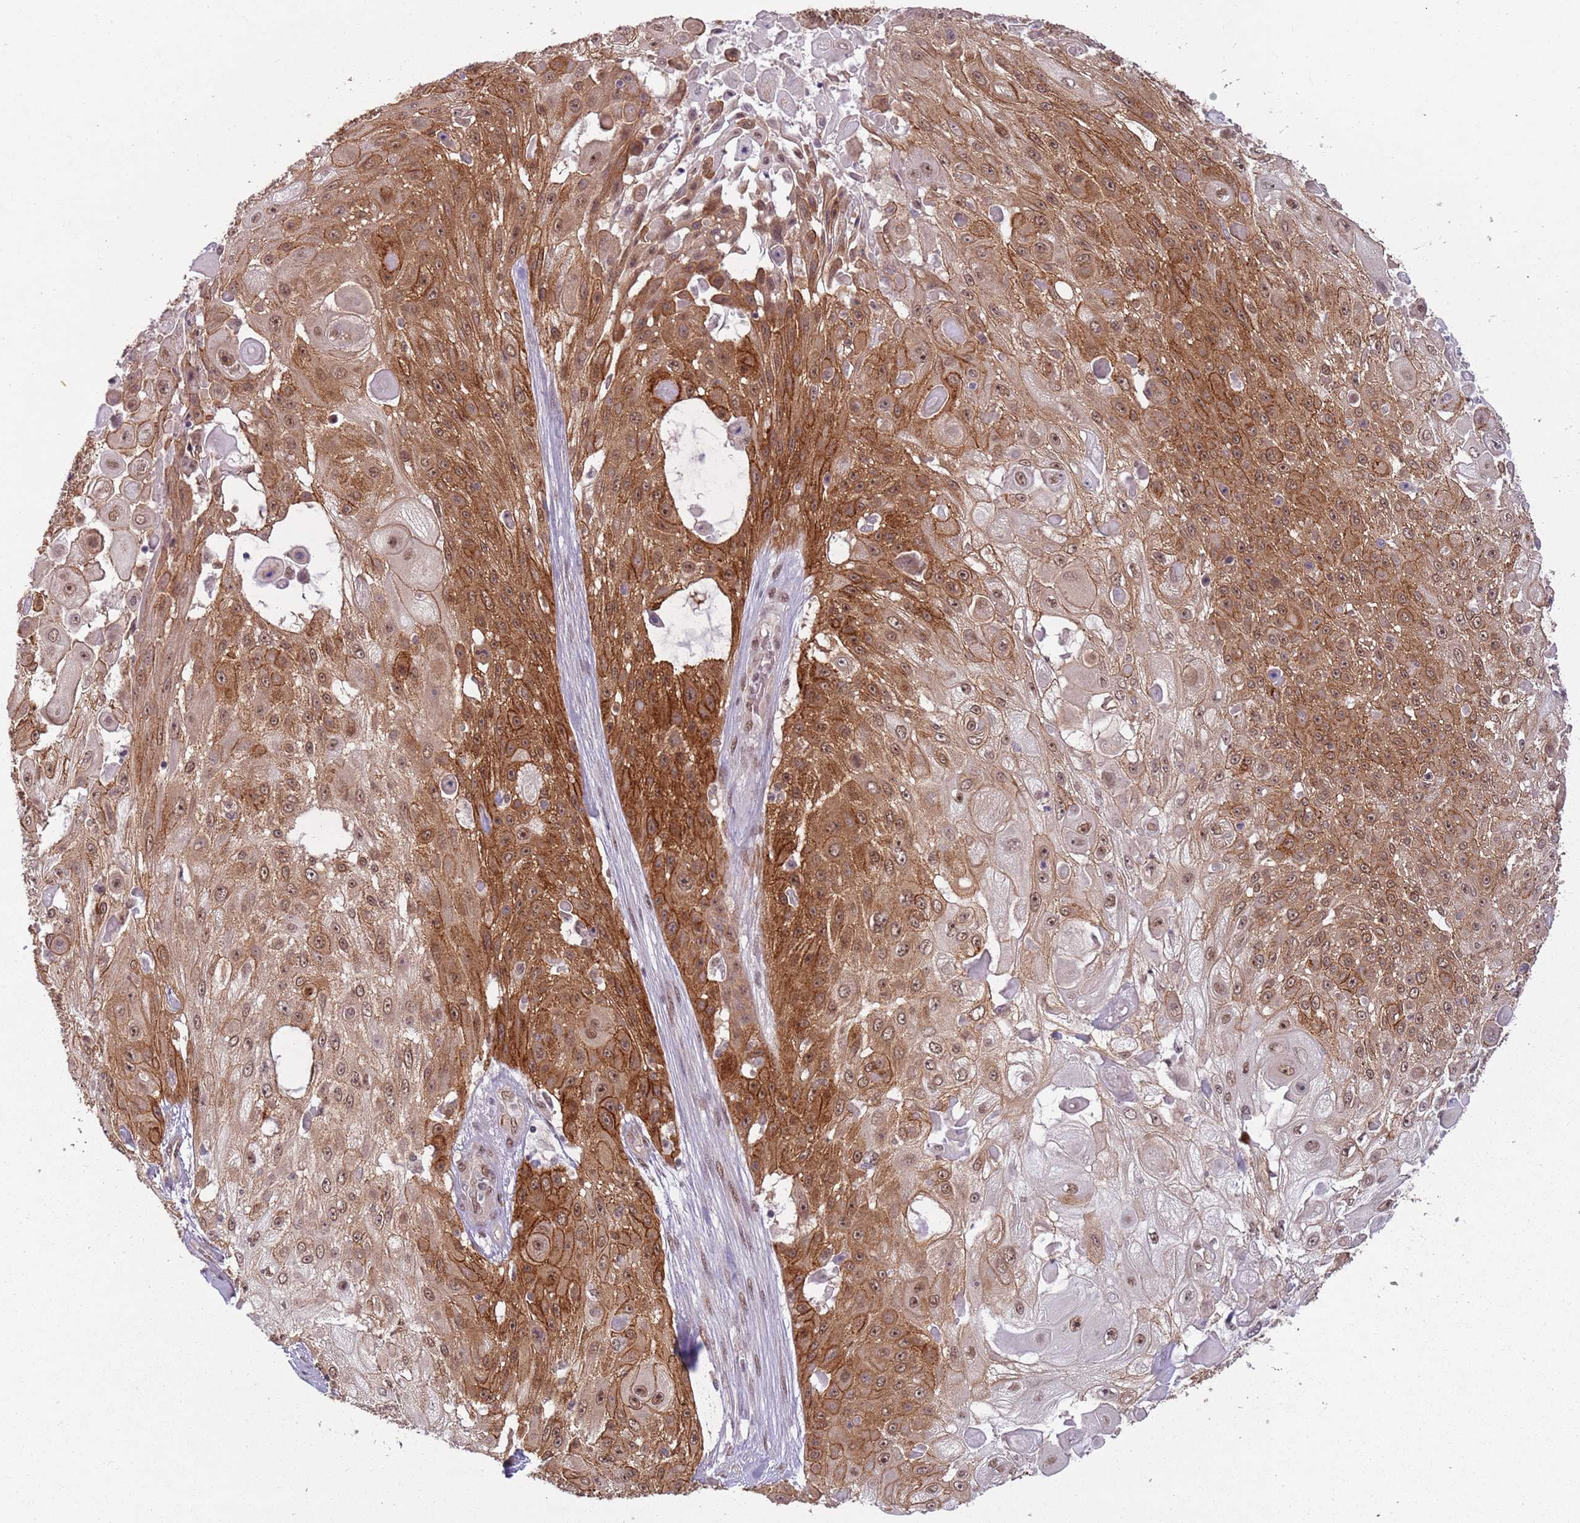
{"staining": {"intensity": "moderate", "quantity": ">75%", "location": "cytoplasmic/membranous,nuclear"}, "tissue": "skin cancer", "cell_type": "Tumor cells", "image_type": "cancer", "snomed": [{"axis": "morphology", "description": "Squamous cell carcinoma, NOS"}, {"axis": "topography", "description": "Skin"}], "caption": "Brown immunohistochemical staining in skin cancer shows moderate cytoplasmic/membranous and nuclear positivity in about >75% of tumor cells.", "gene": "FAM120AOS", "patient": {"sex": "female", "age": 86}}